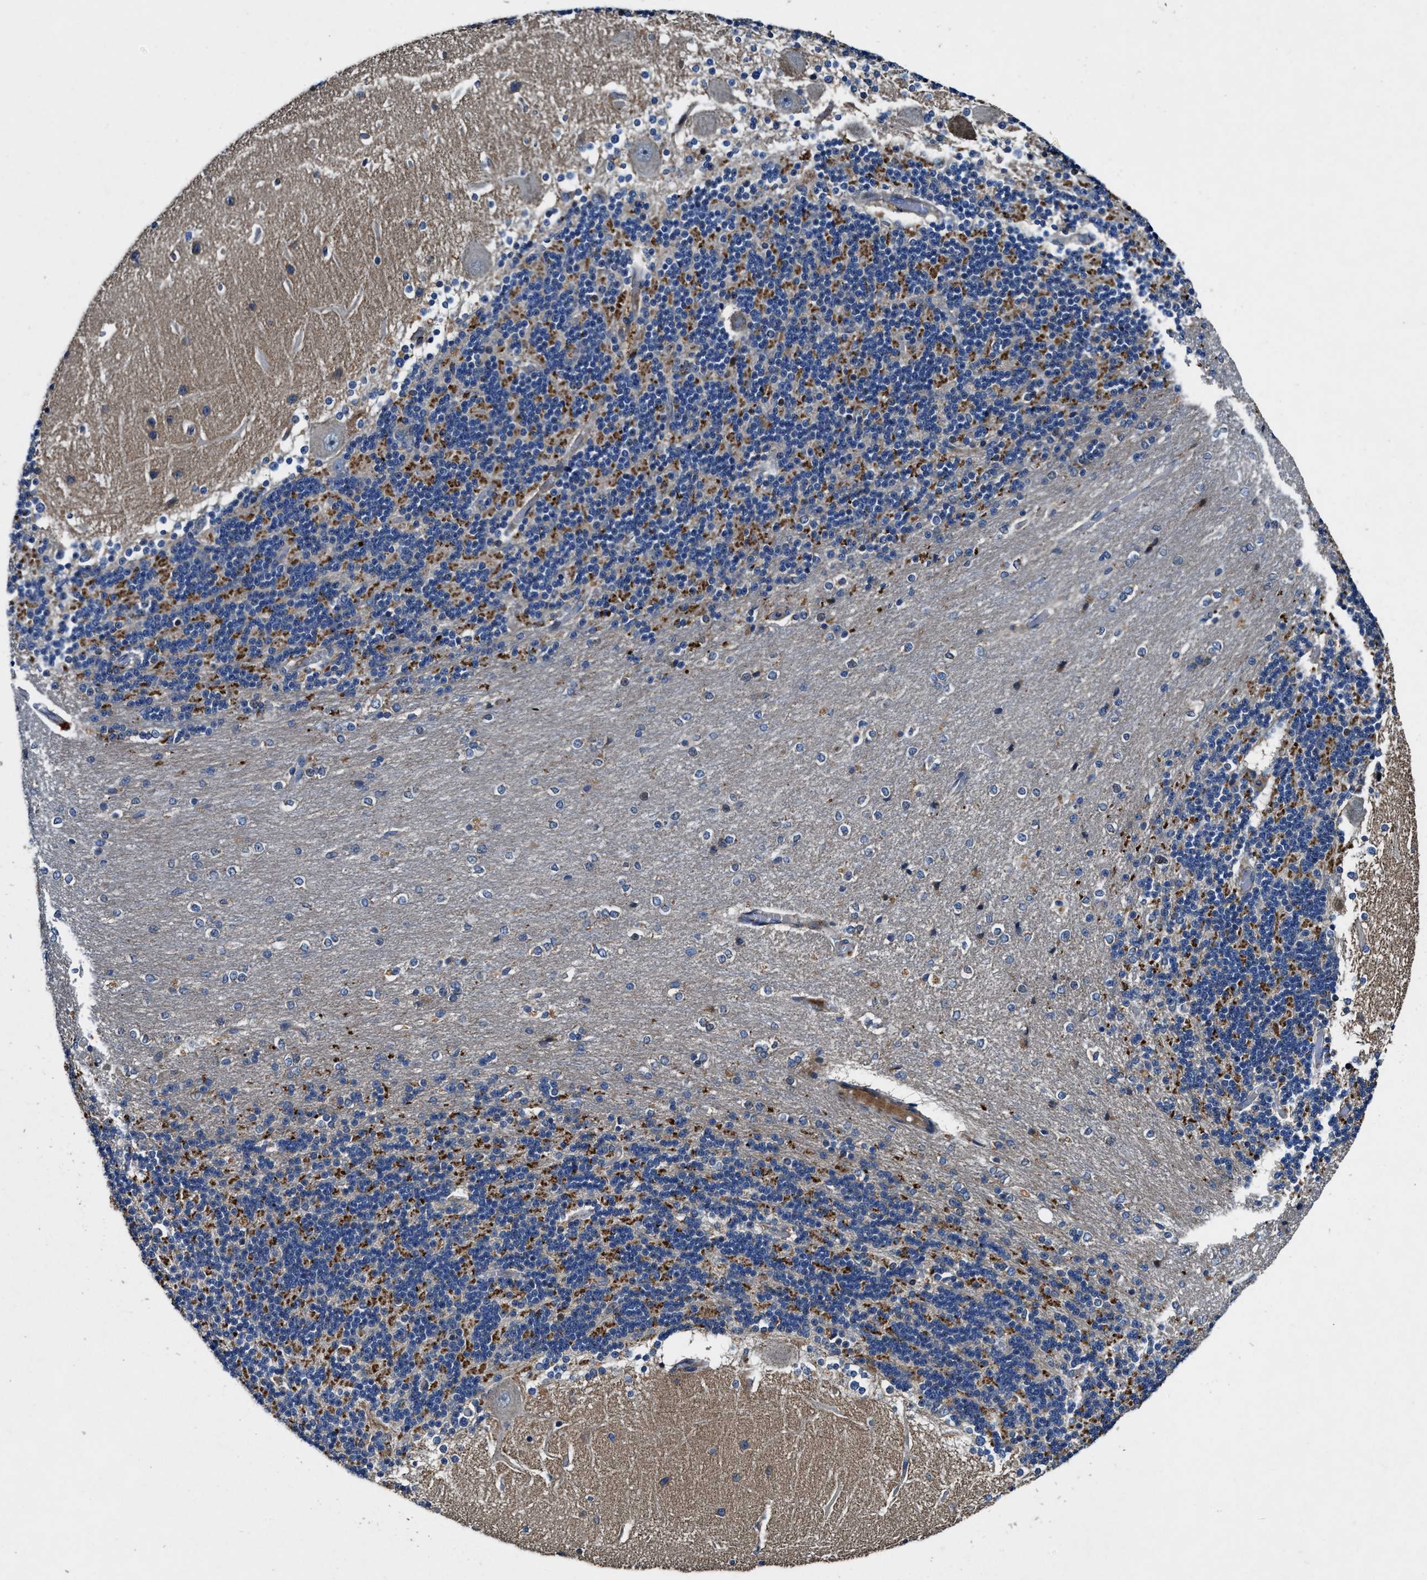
{"staining": {"intensity": "moderate", "quantity": "25%-75%", "location": "cytoplasmic/membranous"}, "tissue": "cerebellum", "cell_type": "Cells in granular layer", "image_type": "normal", "snomed": [{"axis": "morphology", "description": "Normal tissue, NOS"}, {"axis": "topography", "description": "Cerebellum"}], "caption": "The image exhibits a brown stain indicating the presence of a protein in the cytoplasmic/membranous of cells in granular layer in cerebellum.", "gene": "PTAR1", "patient": {"sex": "female", "age": 54}}